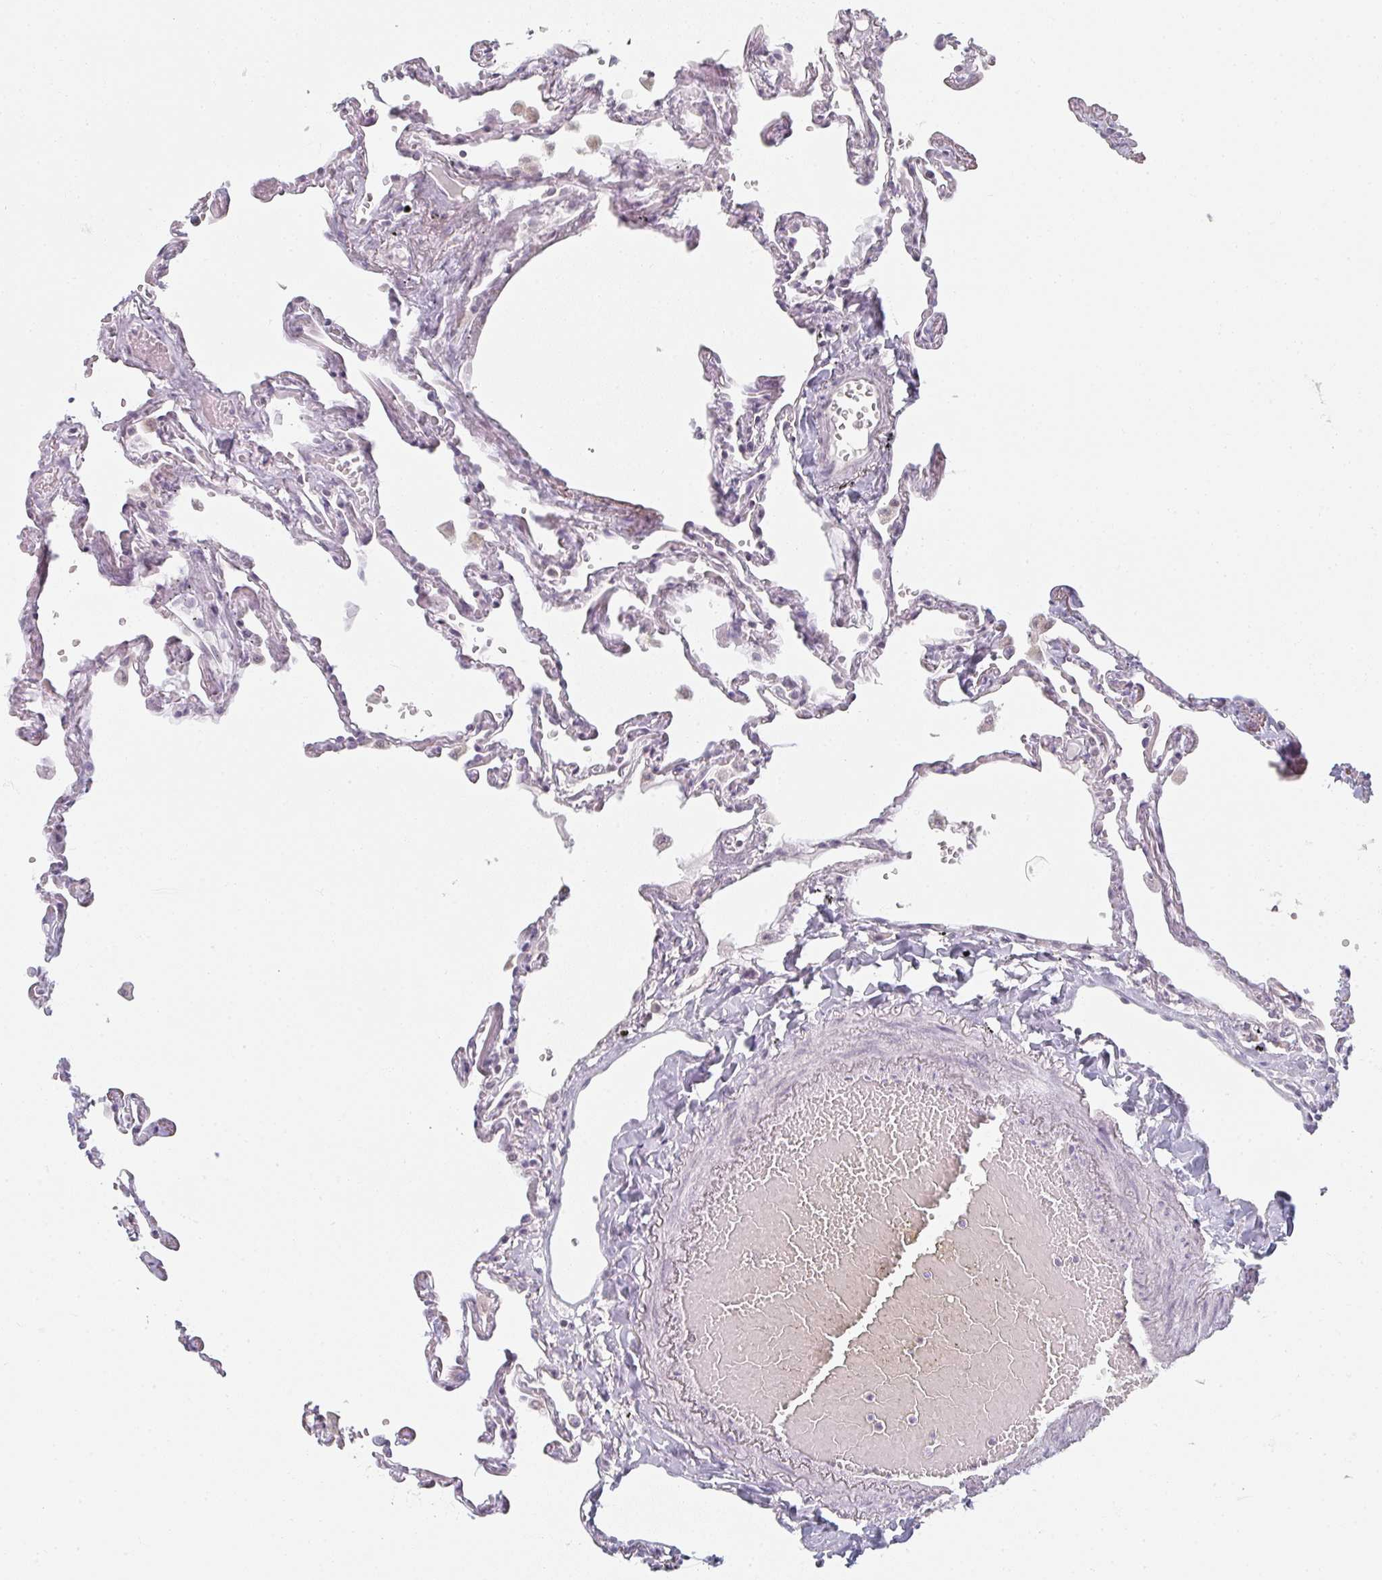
{"staining": {"intensity": "negative", "quantity": "none", "location": "none"}, "tissue": "lung", "cell_type": "Alveolar cells", "image_type": "normal", "snomed": [{"axis": "morphology", "description": "Normal tissue, NOS"}, {"axis": "topography", "description": "Lung"}], "caption": "Immunohistochemical staining of unremarkable lung displays no significant positivity in alveolar cells.", "gene": "RBBP6", "patient": {"sex": "female", "age": 67}}